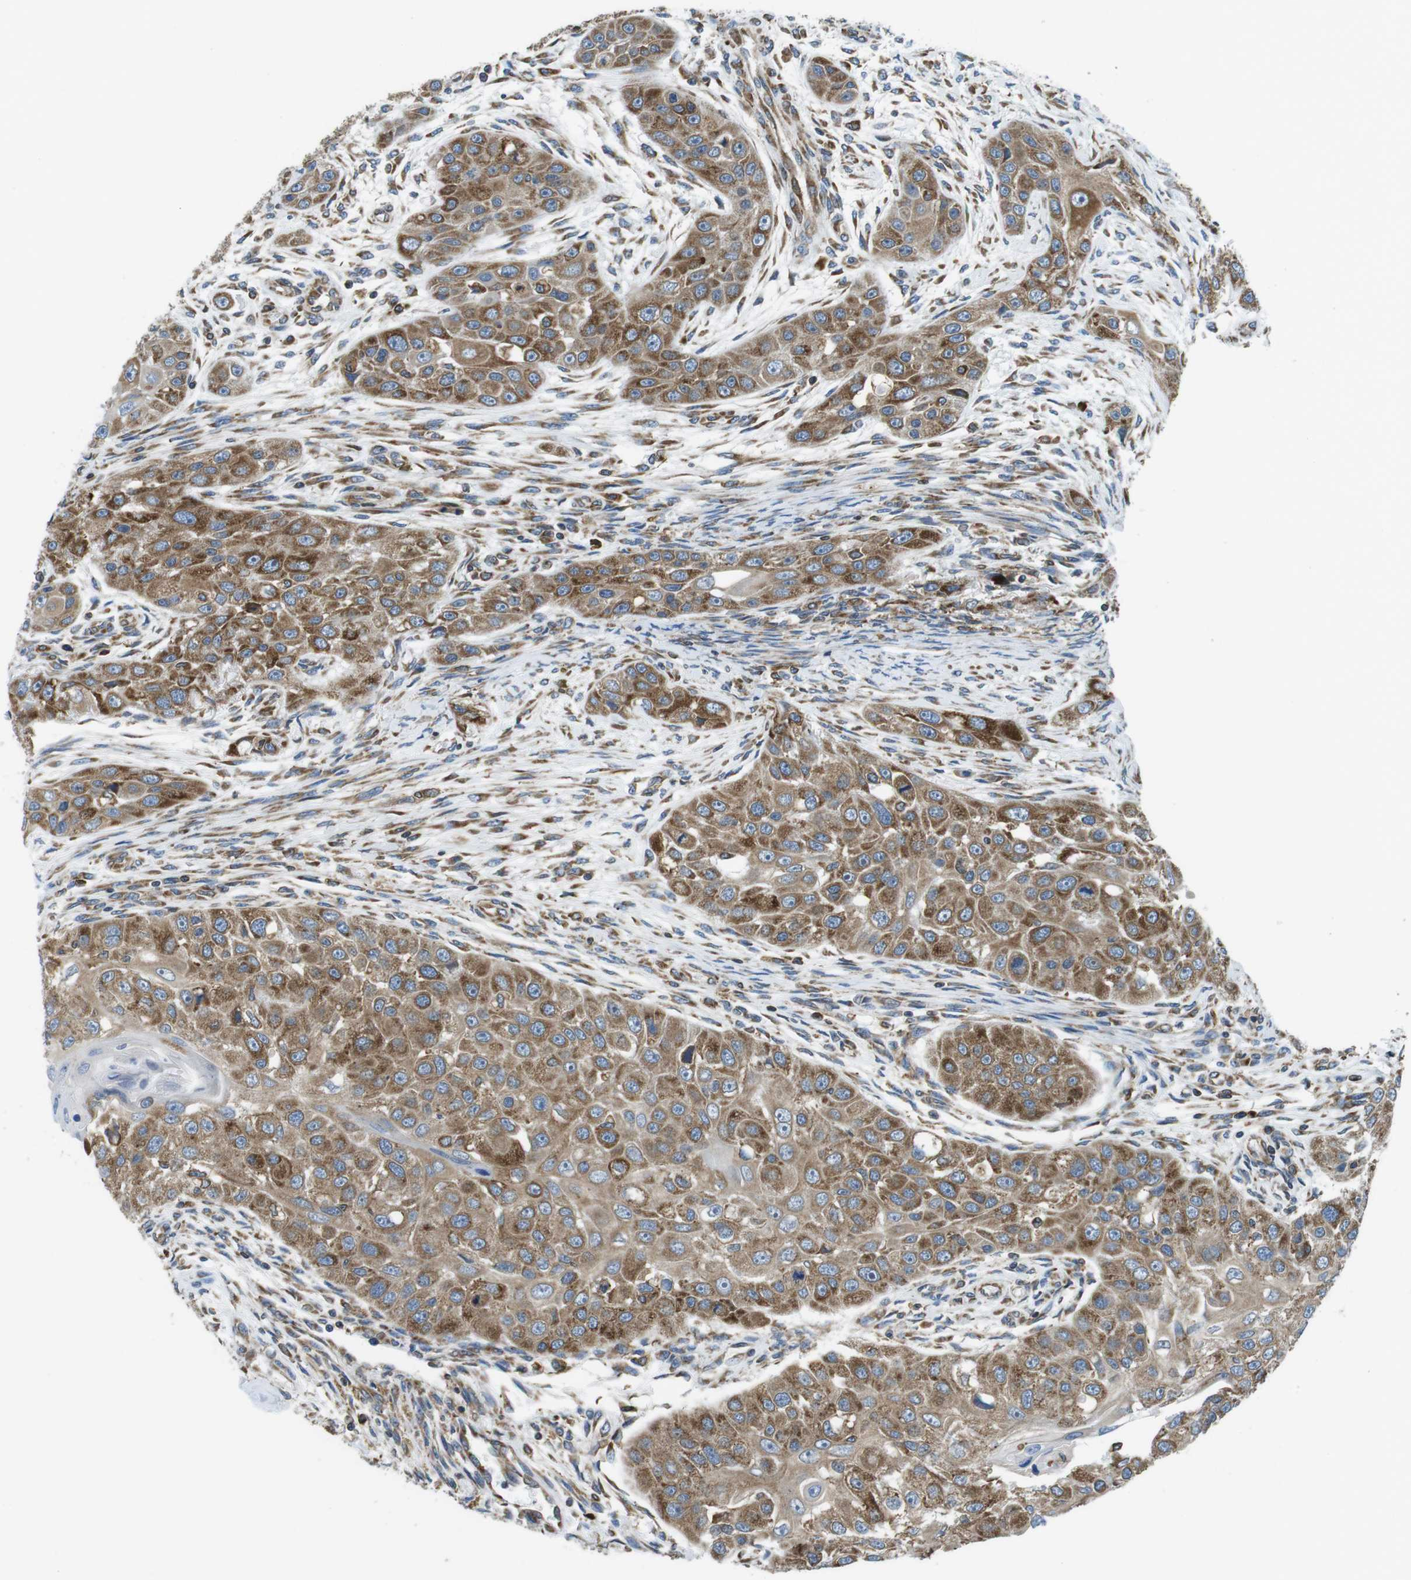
{"staining": {"intensity": "moderate", "quantity": ">75%", "location": "cytoplasmic/membranous"}, "tissue": "head and neck cancer", "cell_type": "Tumor cells", "image_type": "cancer", "snomed": [{"axis": "morphology", "description": "Normal tissue, NOS"}, {"axis": "morphology", "description": "Squamous cell carcinoma, NOS"}, {"axis": "topography", "description": "Skeletal muscle"}, {"axis": "topography", "description": "Head-Neck"}], "caption": "A histopathology image showing moderate cytoplasmic/membranous expression in about >75% of tumor cells in head and neck squamous cell carcinoma, as visualized by brown immunohistochemical staining.", "gene": "UGGT1", "patient": {"sex": "male", "age": 51}}